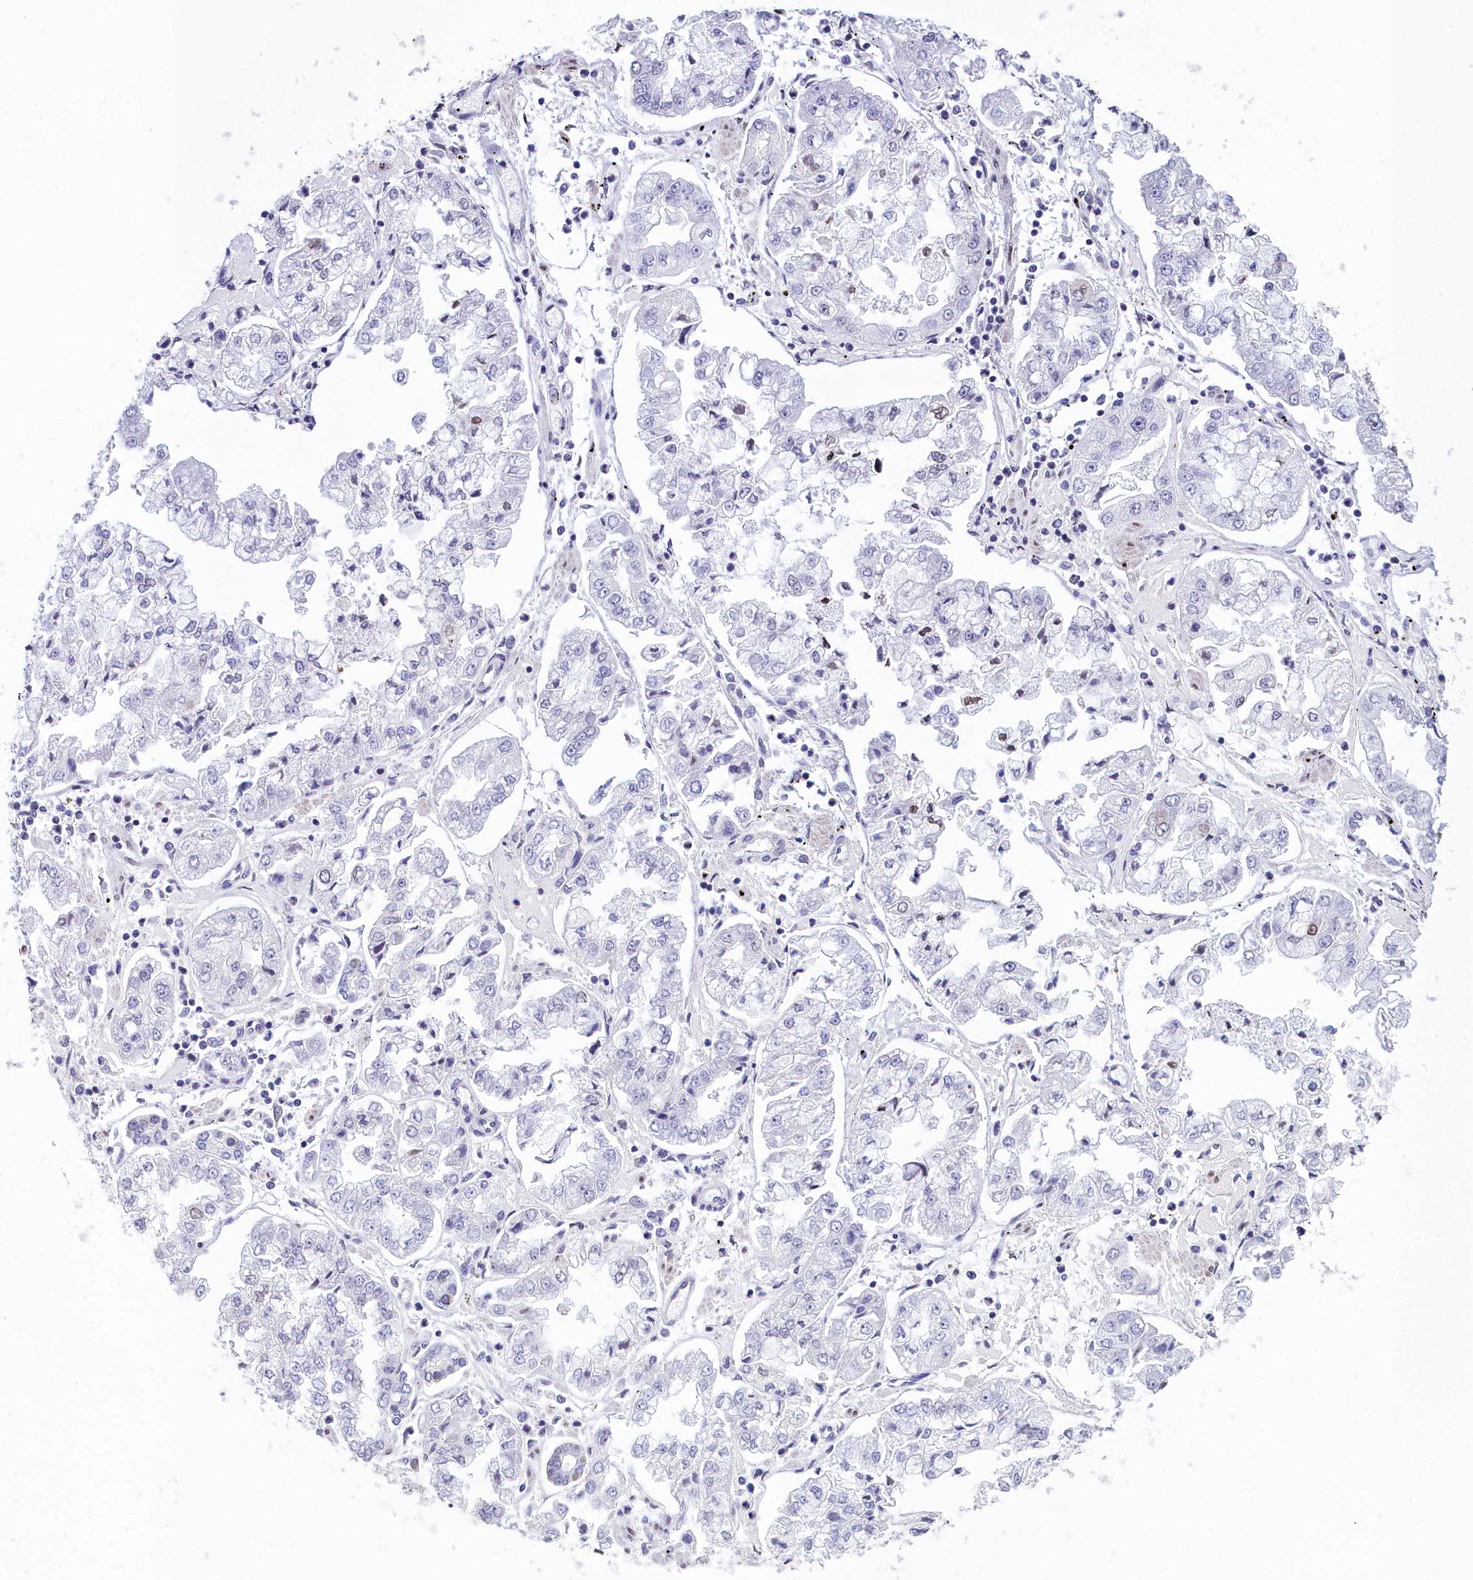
{"staining": {"intensity": "negative", "quantity": "none", "location": "none"}, "tissue": "stomach cancer", "cell_type": "Tumor cells", "image_type": "cancer", "snomed": [{"axis": "morphology", "description": "Adenocarcinoma, NOS"}, {"axis": "topography", "description": "Stomach"}], "caption": "Immunohistochemical staining of human adenocarcinoma (stomach) exhibits no significant expression in tumor cells.", "gene": "CCDC97", "patient": {"sex": "male", "age": 76}}